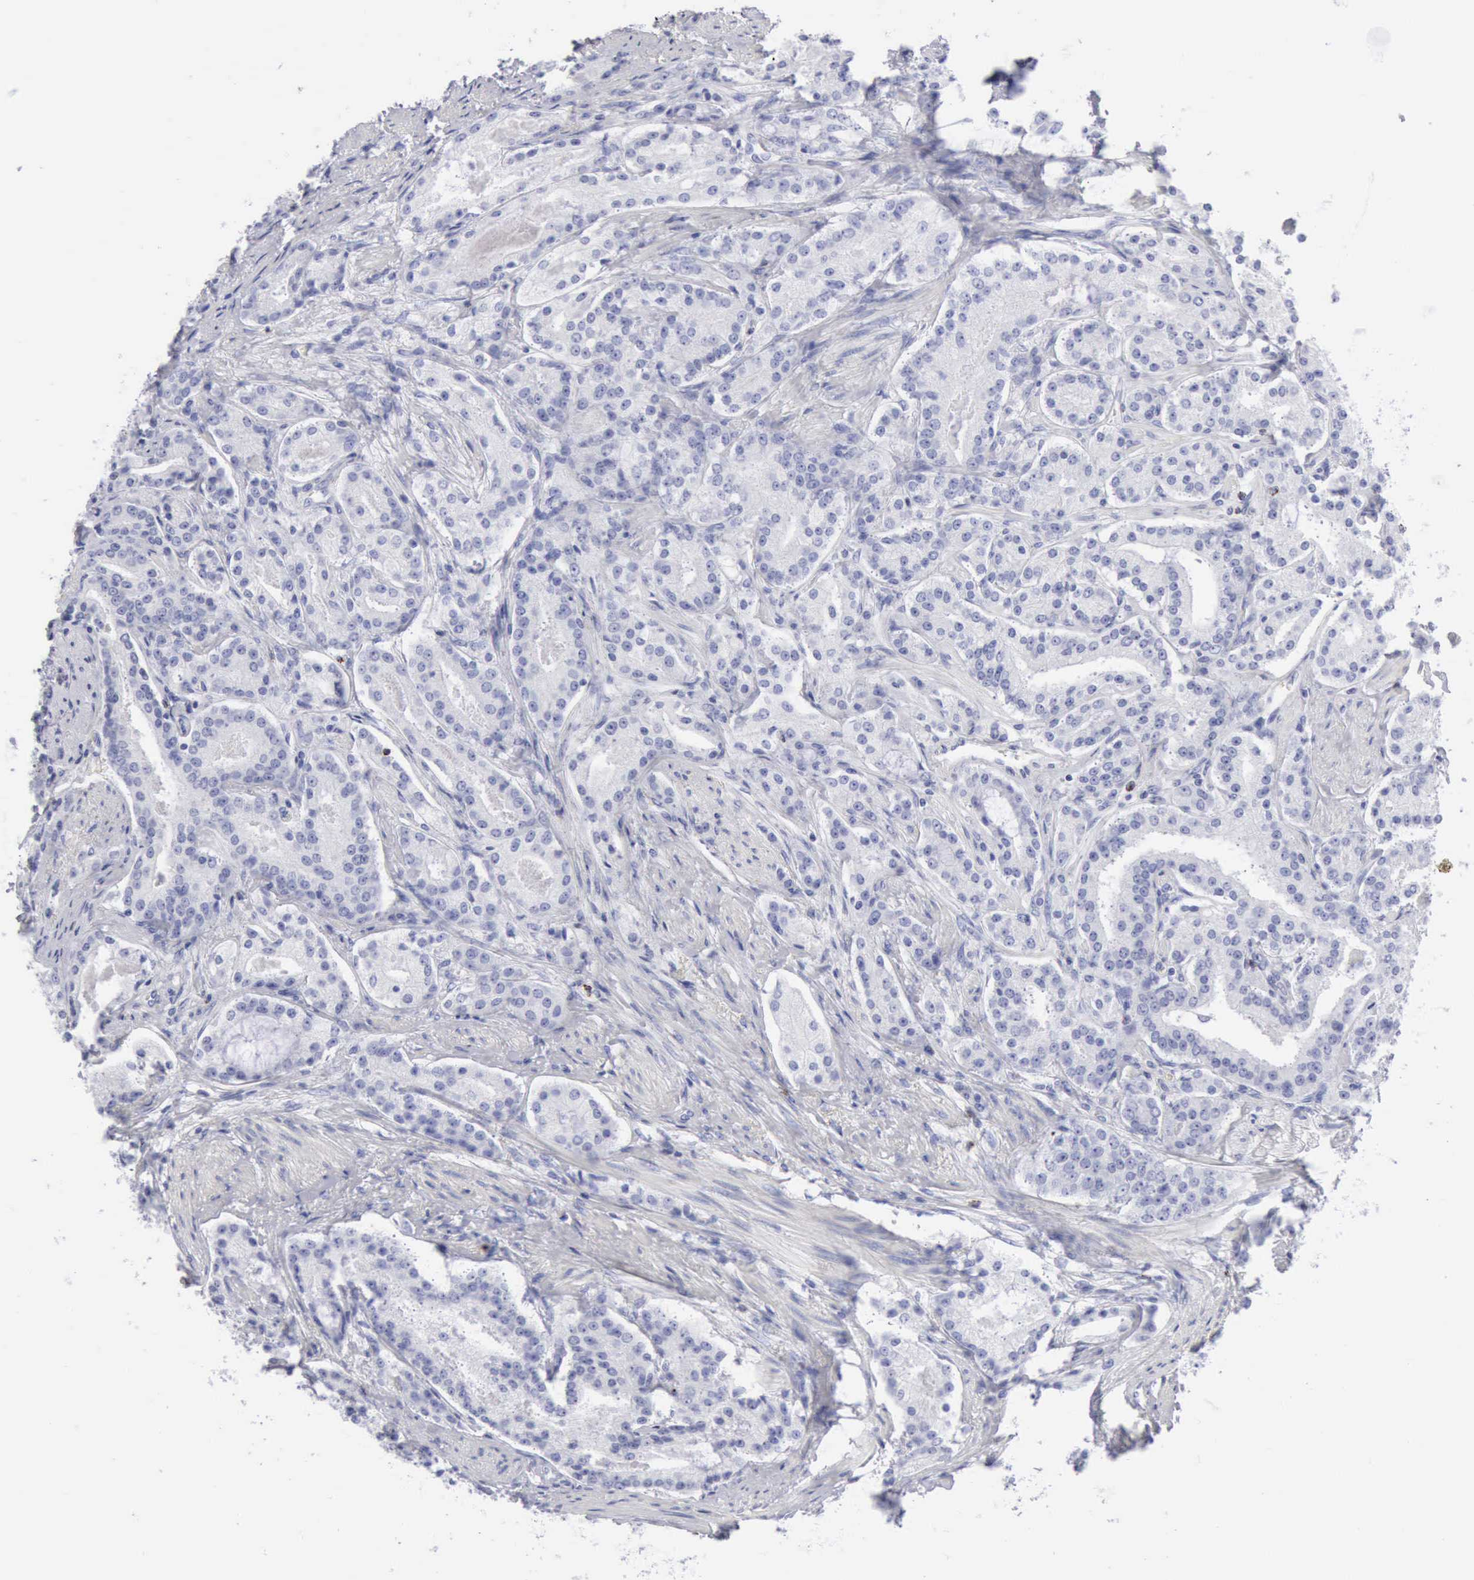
{"staining": {"intensity": "negative", "quantity": "none", "location": "none"}, "tissue": "prostate cancer", "cell_type": "Tumor cells", "image_type": "cancer", "snomed": [{"axis": "morphology", "description": "Adenocarcinoma, Medium grade"}, {"axis": "topography", "description": "Prostate"}], "caption": "The micrograph displays no significant staining in tumor cells of prostate medium-grade adenocarcinoma. (Immunohistochemistry, brightfield microscopy, high magnification).", "gene": "GZMB", "patient": {"sex": "male", "age": 72}}